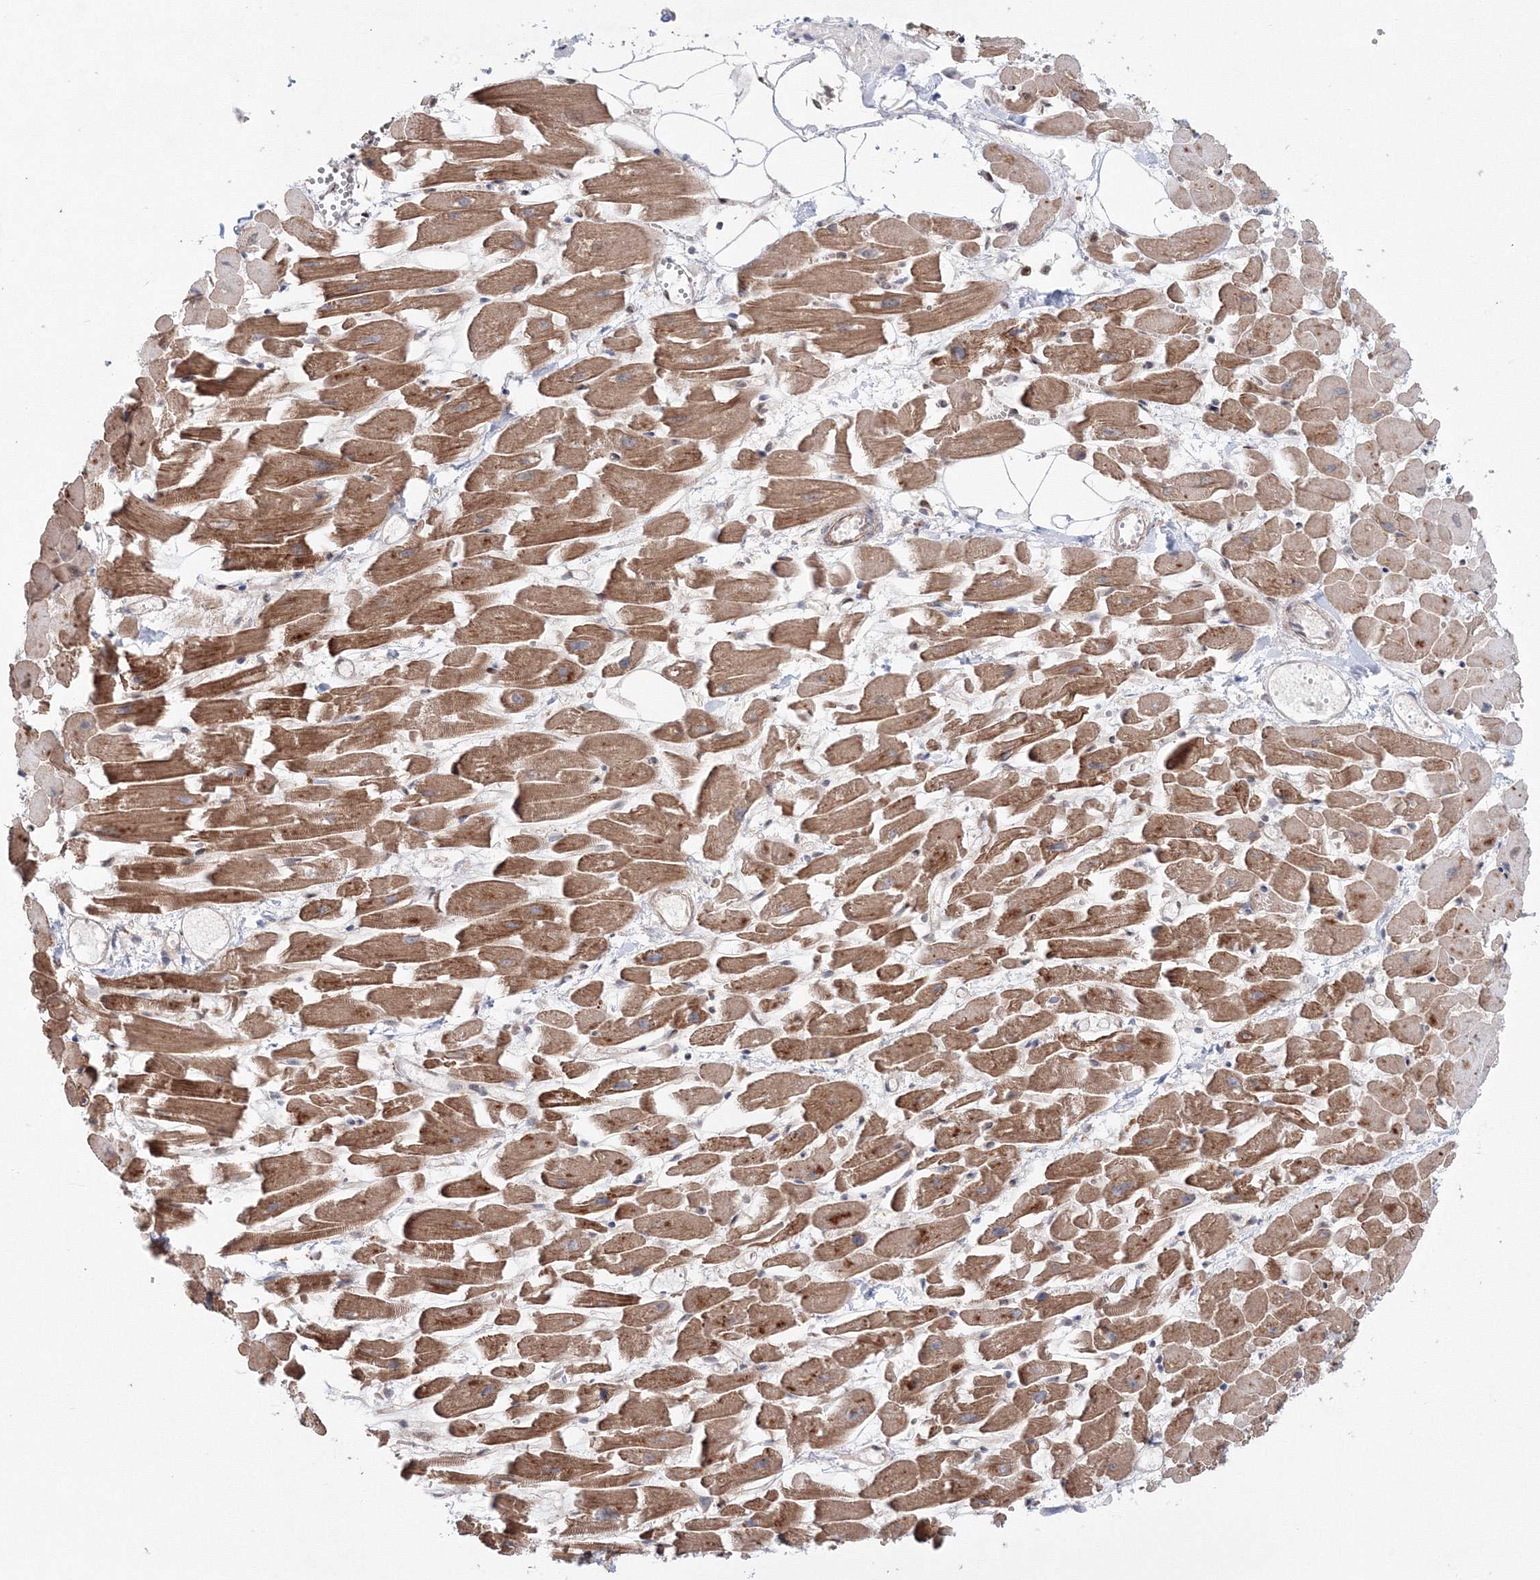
{"staining": {"intensity": "moderate", "quantity": ">75%", "location": "cytoplasmic/membranous"}, "tissue": "heart muscle", "cell_type": "Cardiomyocytes", "image_type": "normal", "snomed": [{"axis": "morphology", "description": "Normal tissue, NOS"}, {"axis": "topography", "description": "Heart"}], "caption": "Protein expression analysis of unremarkable heart muscle displays moderate cytoplasmic/membranous positivity in about >75% of cardiomyocytes.", "gene": "NOA1", "patient": {"sex": "female", "age": 64}}